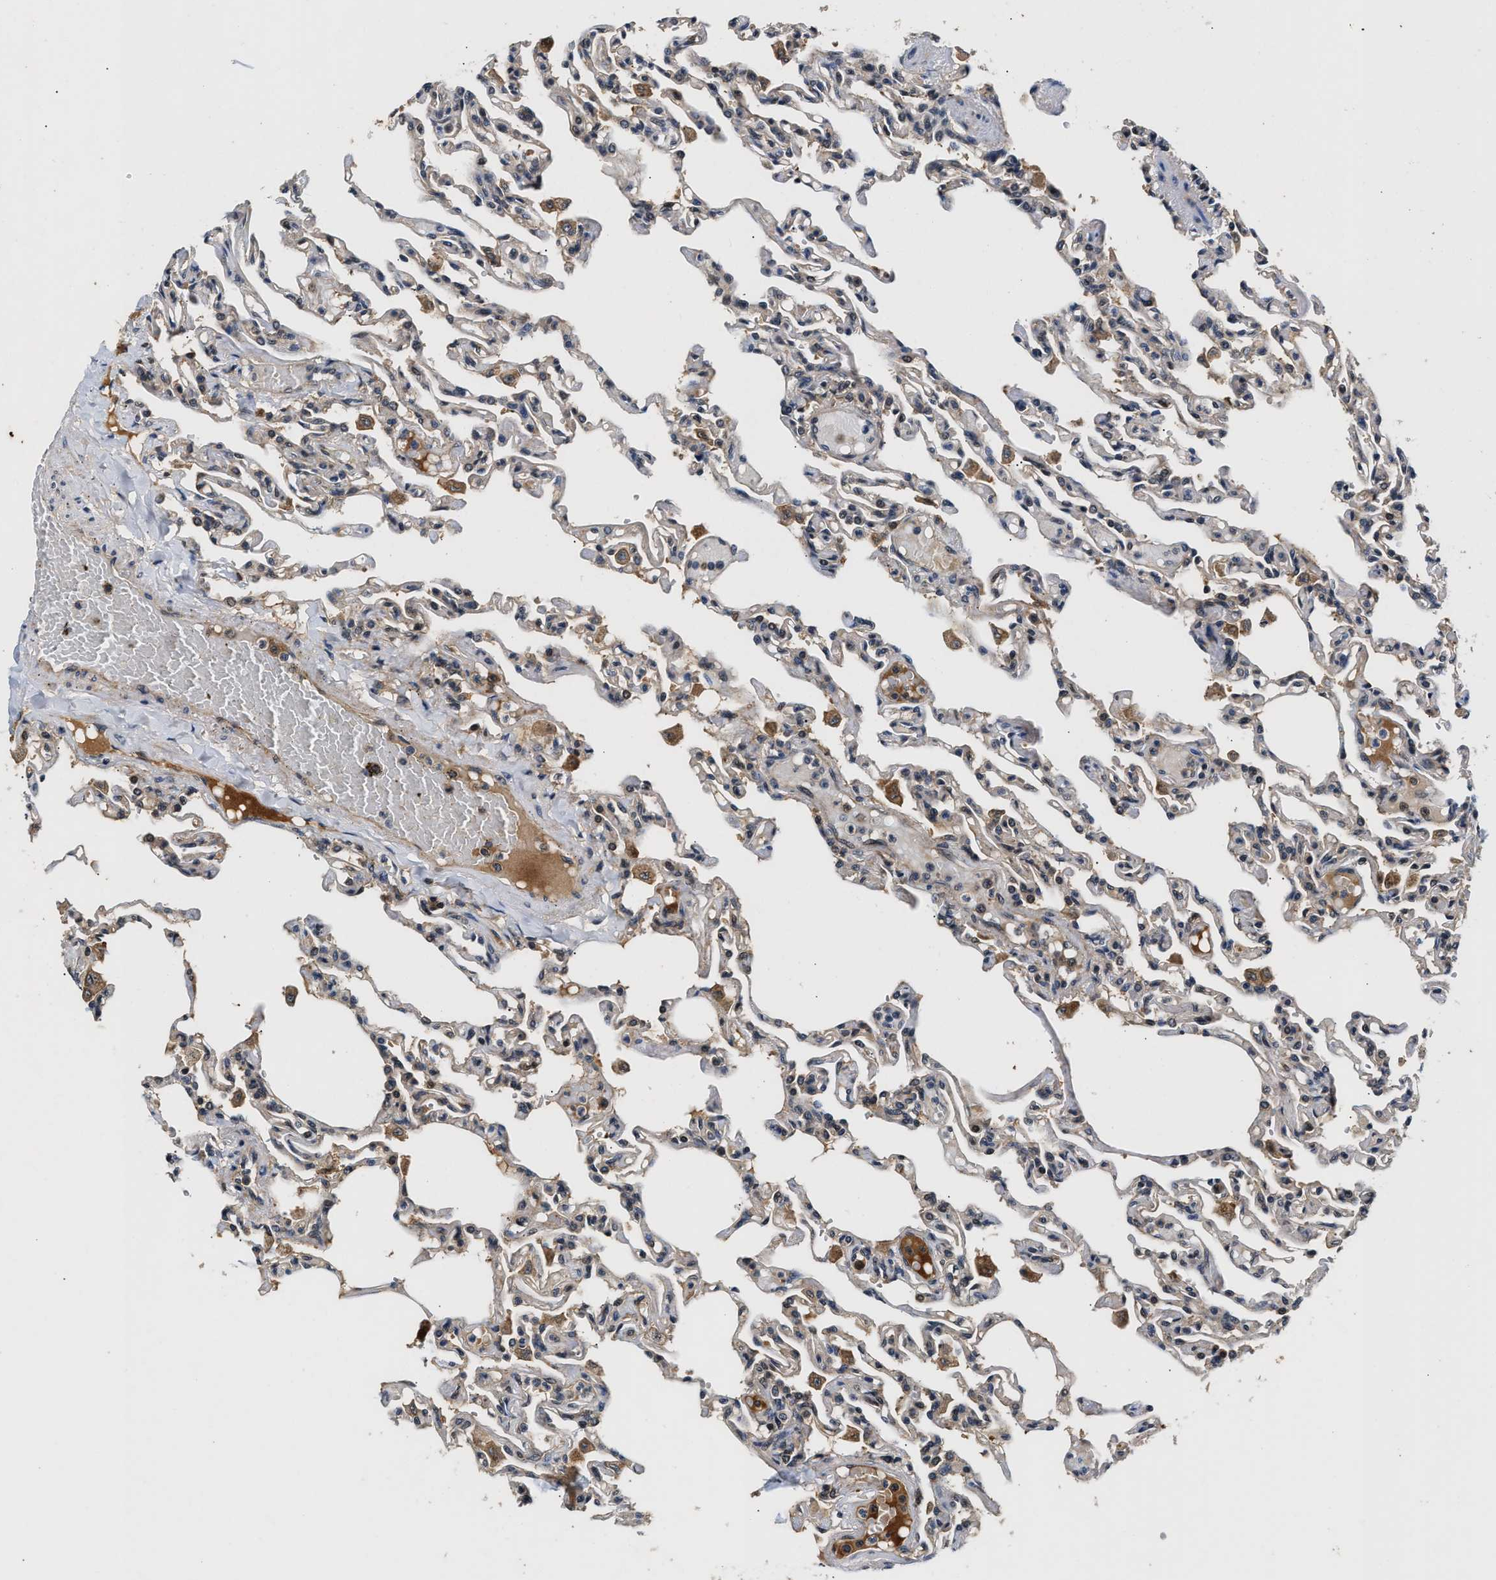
{"staining": {"intensity": "moderate", "quantity": "25%-75%", "location": "cytoplasmic/membranous"}, "tissue": "lung", "cell_type": "Alveolar cells", "image_type": "normal", "snomed": [{"axis": "morphology", "description": "Normal tissue, NOS"}, {"axis": "topography", "description": "Lung"}], "caption": "This is an image of immunohistochemistry staining of unremarkable lung, which shows moderate expression in the cytoplasmic/membranous of alveolar cells.", "gene": "TUT7", "patient": {"sex": "male", "age": 21}}